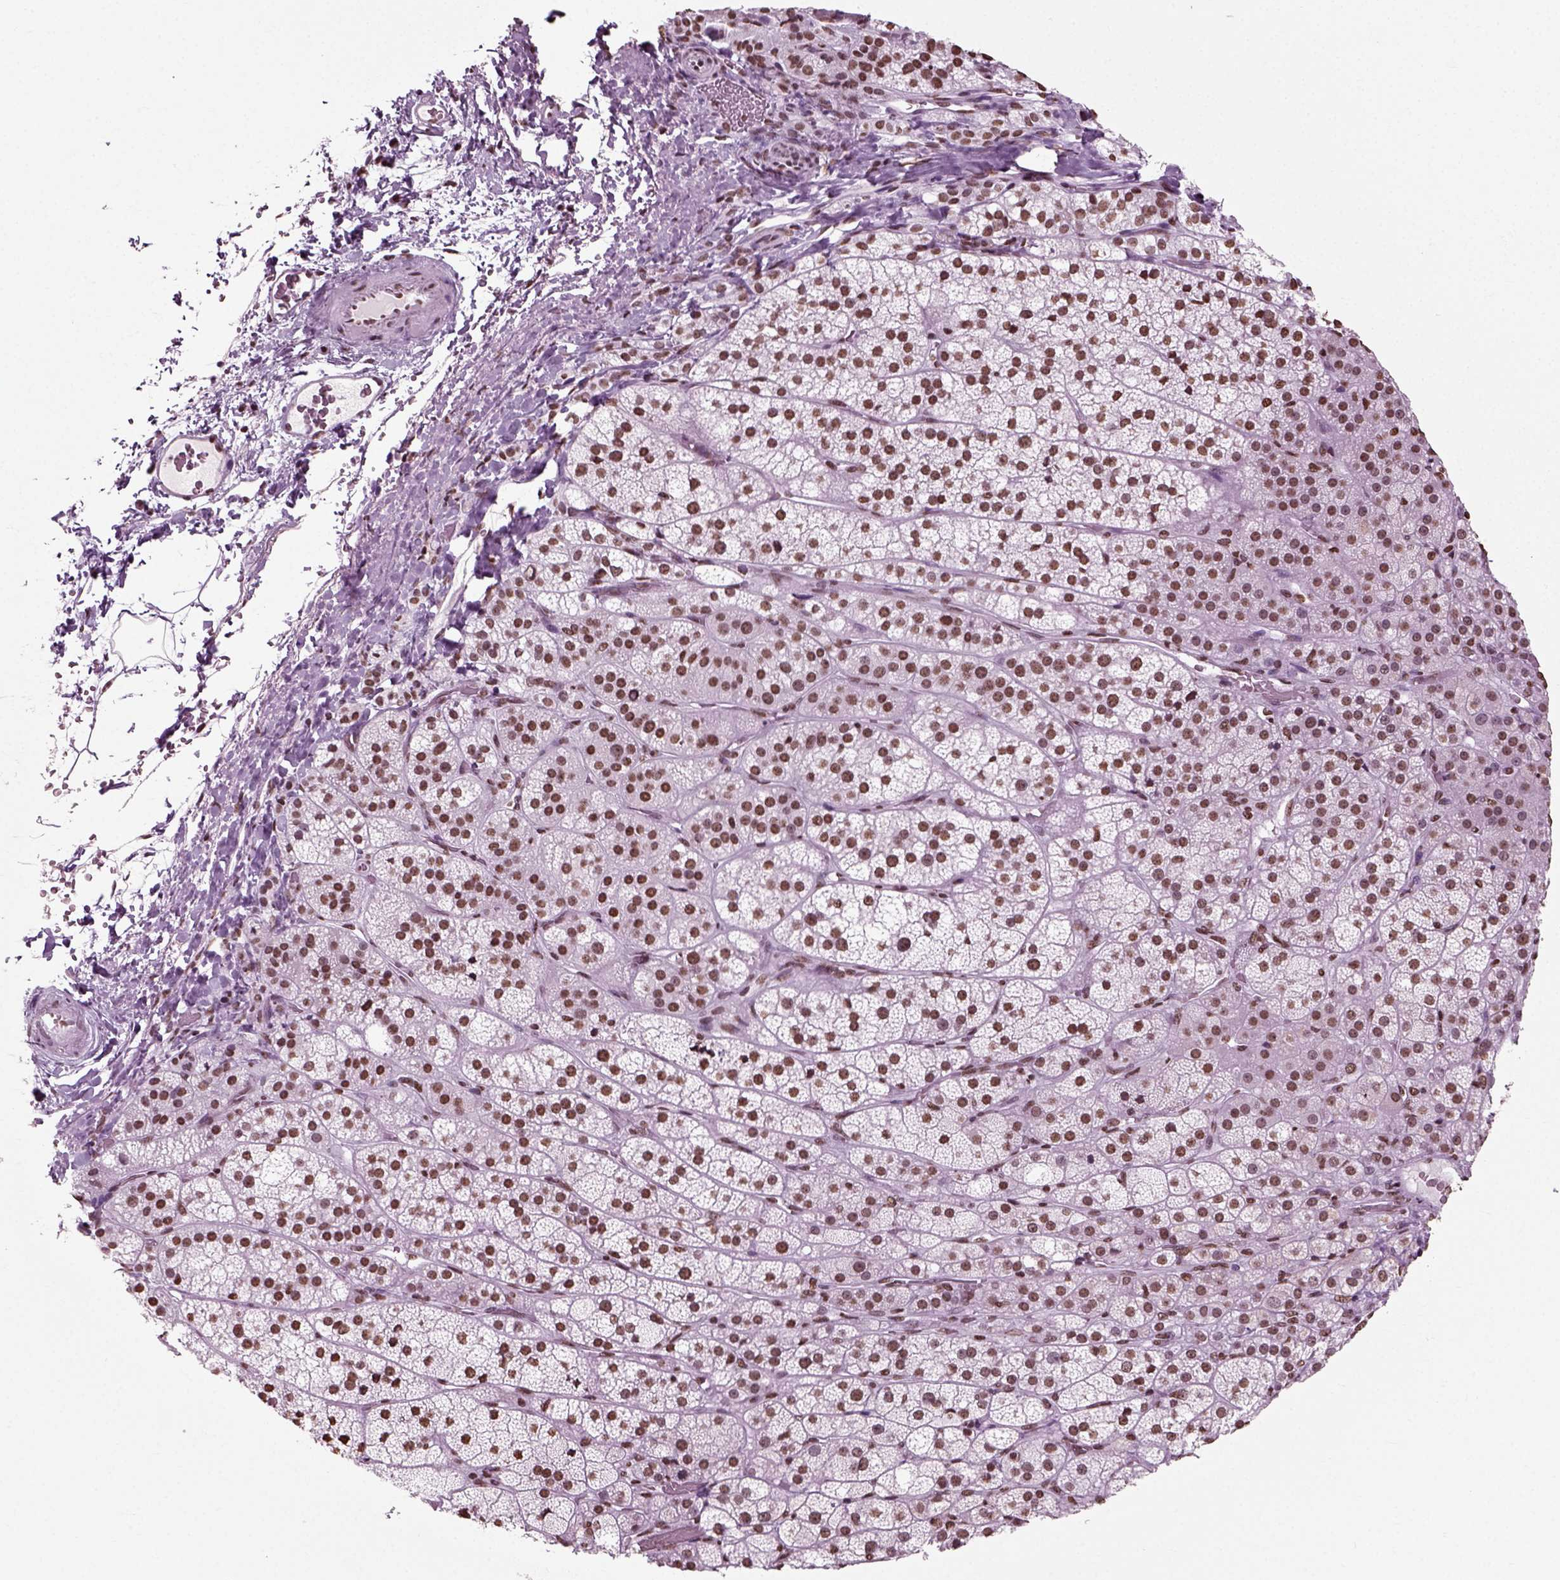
{"staining": {"intensity": "strong", "quantity": ">75%", "location": "nuclear"}, "tissue": "adrenal gland", "cell_type": "Glandular cells", "image_type": "normal", "snomed": [{"axis": "morphology", "description": "Normal tissue, NOS"}, {"axis": "topography", "description": "Adrenal gland"}], "caption": "Unremarkable adrenal gland reveals strong nuclear expression in about >75% of glandular cells.", "gene": "POLR1H", "patient": {"sex": "female", "age": 60}}